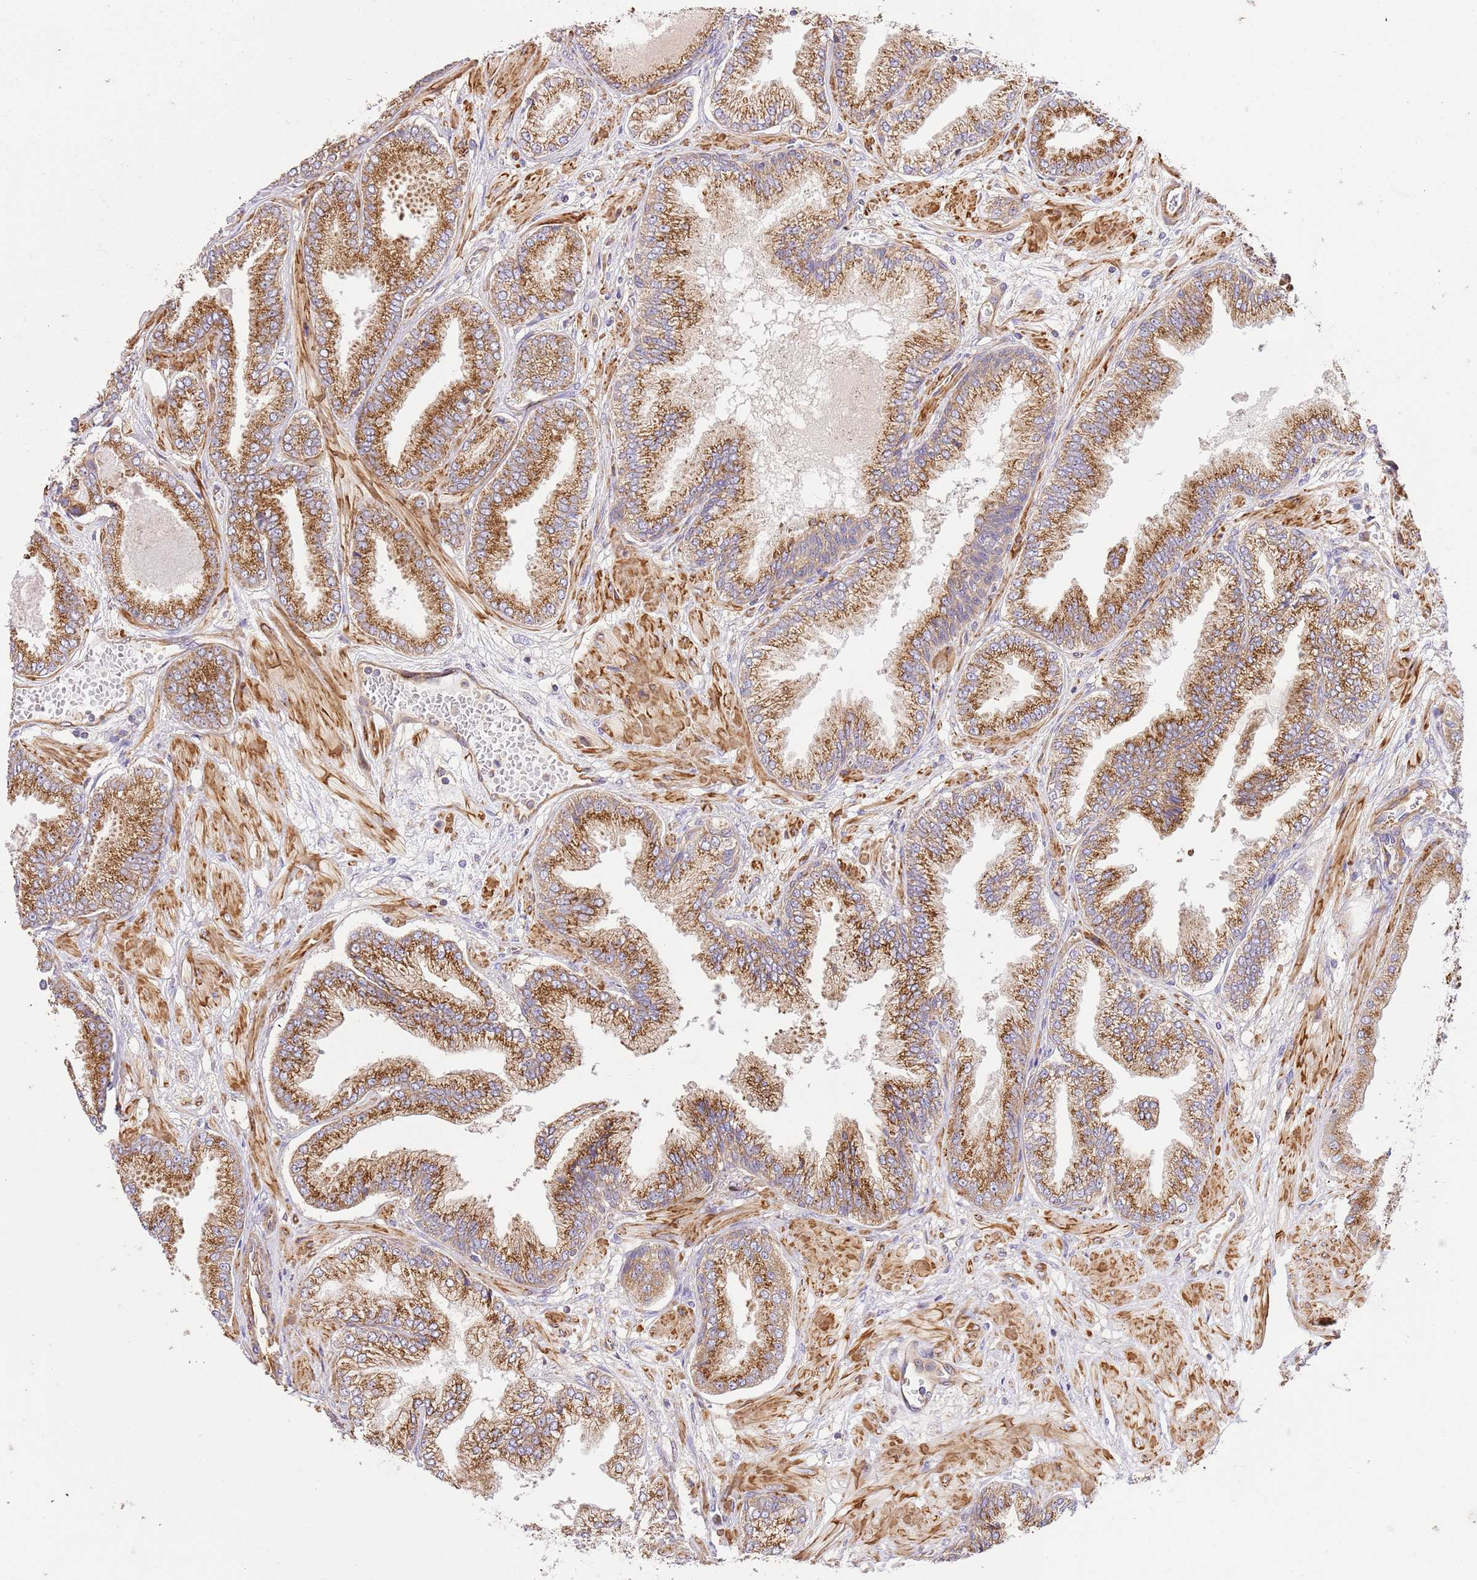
{"staining": {"intensity": "moderate", "quantity": ">75%", "location": "cytoplasmic/membranous"}, "tissue": "prostate cancer", "cell_type": "Tumor cells", "image_type": "cancer", "snomed": [{"axis": "morphology", "description": "Adenocarcinoma, Low grade"}, {"axis": "topography", "description": "Prostate"}], "caption": "A micrograph of prostate cancer stained for a protein displays moderate cytoplasmic/membranous brown staining in tumor cells.", "gene": "ZBTB39", "patient": {"sex": "male", "age": 55}}